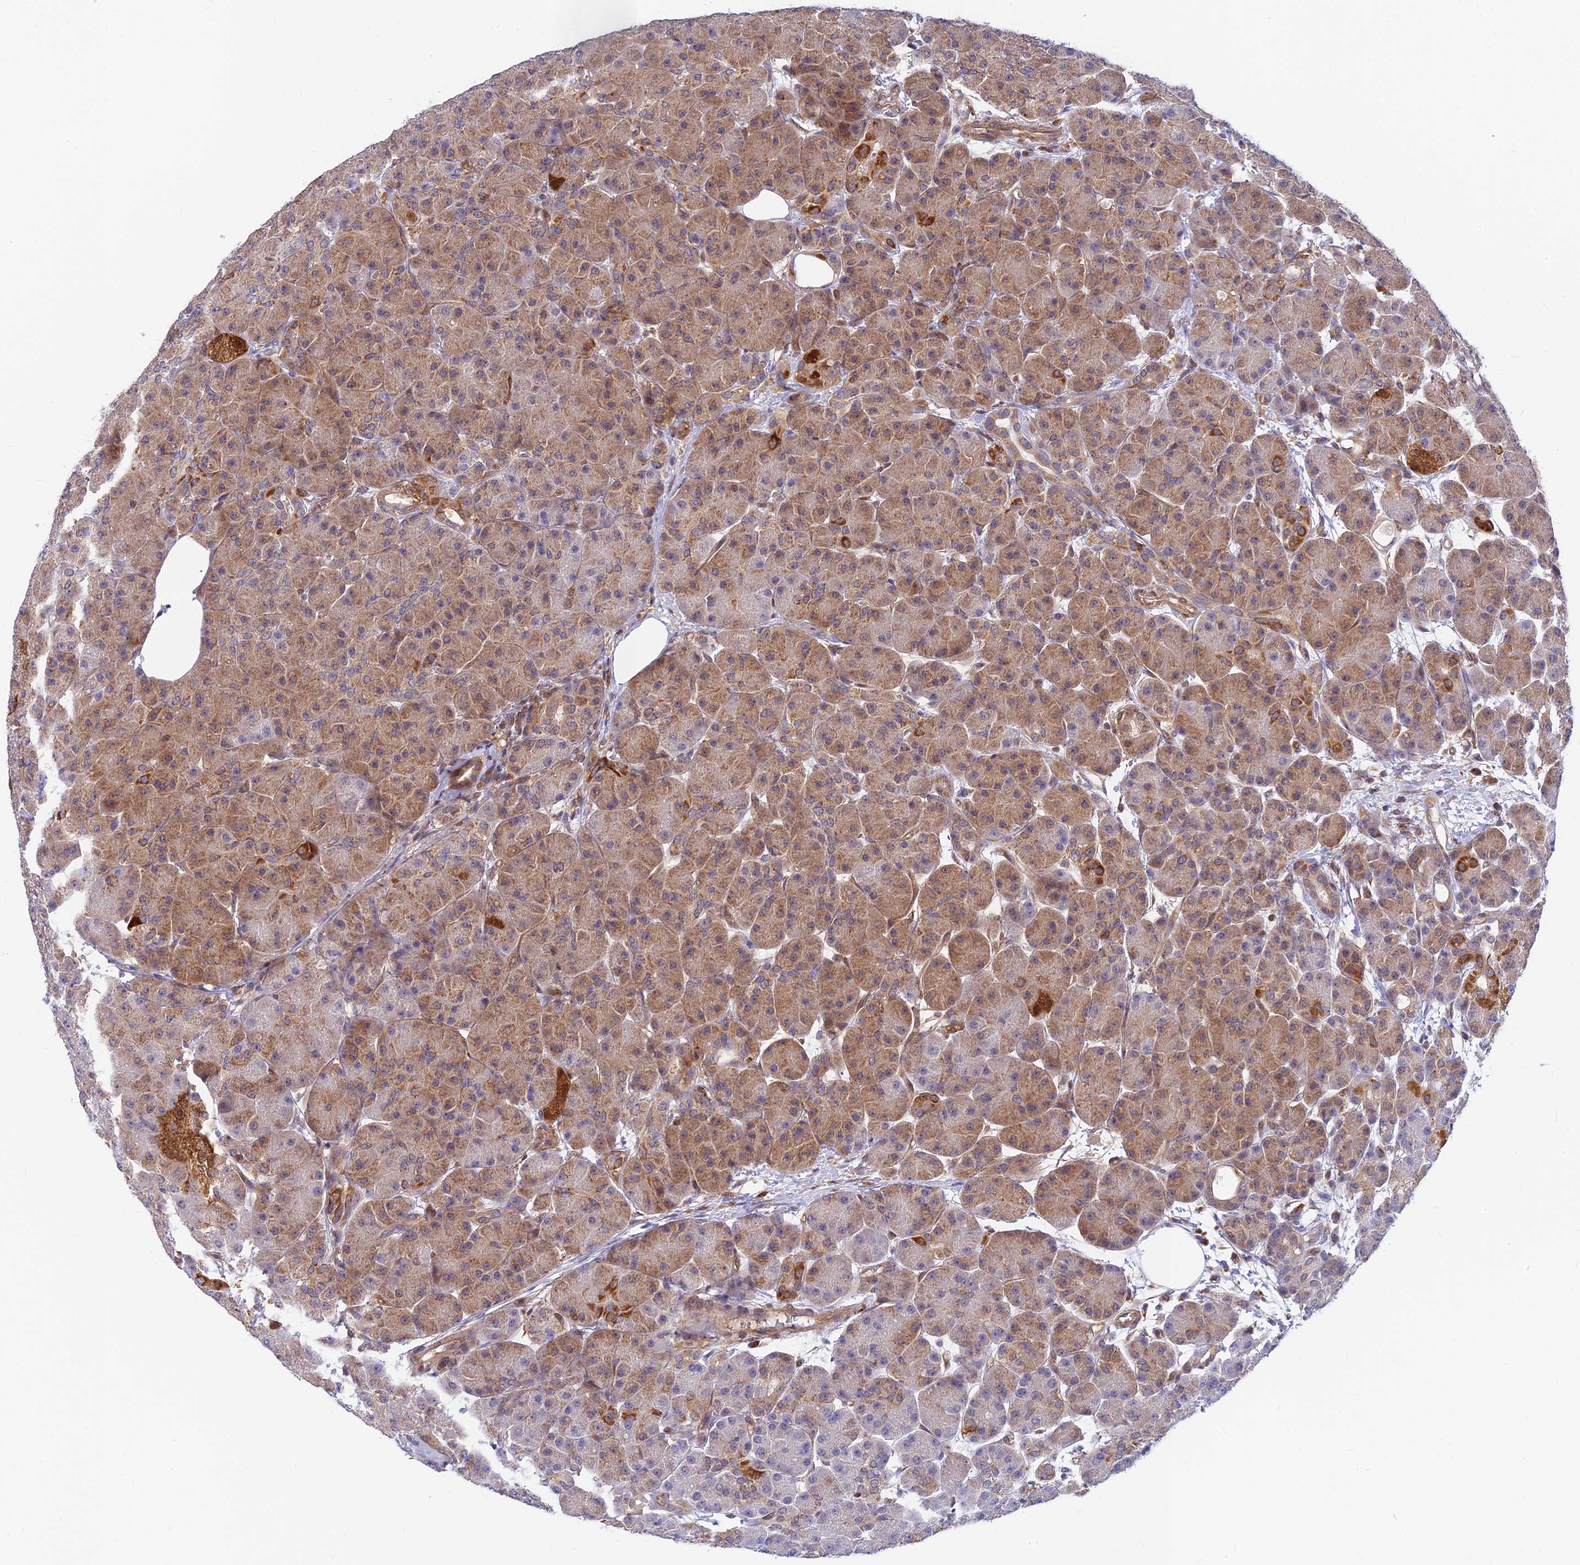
{"staining": {"intensity": "moderate", "quantity": ">75%", "location": "cytoplasmic/membranous"}, "tissue": "pancreas", "cell_type": "Exocrine glandular cells", "image_type": "normal", "snomed": [{"axis": "morphology", "description": "Normal tissue, NOS"}, {"axis": "topography", "description": "Pancreas"}], "caption": "Pancreas stained with DAB (3,3'-diaminobenzidine) immunohistochemistry exhibits medium levels of moderate cytoplasmic/membranous expression in approximately >75% of exocrine glandular cells. (brown staining indicates protein expression, while blue staining denotes nuclei).", "gene": "LYSMD2", "patient": {"sex": "male", "age": 63}}